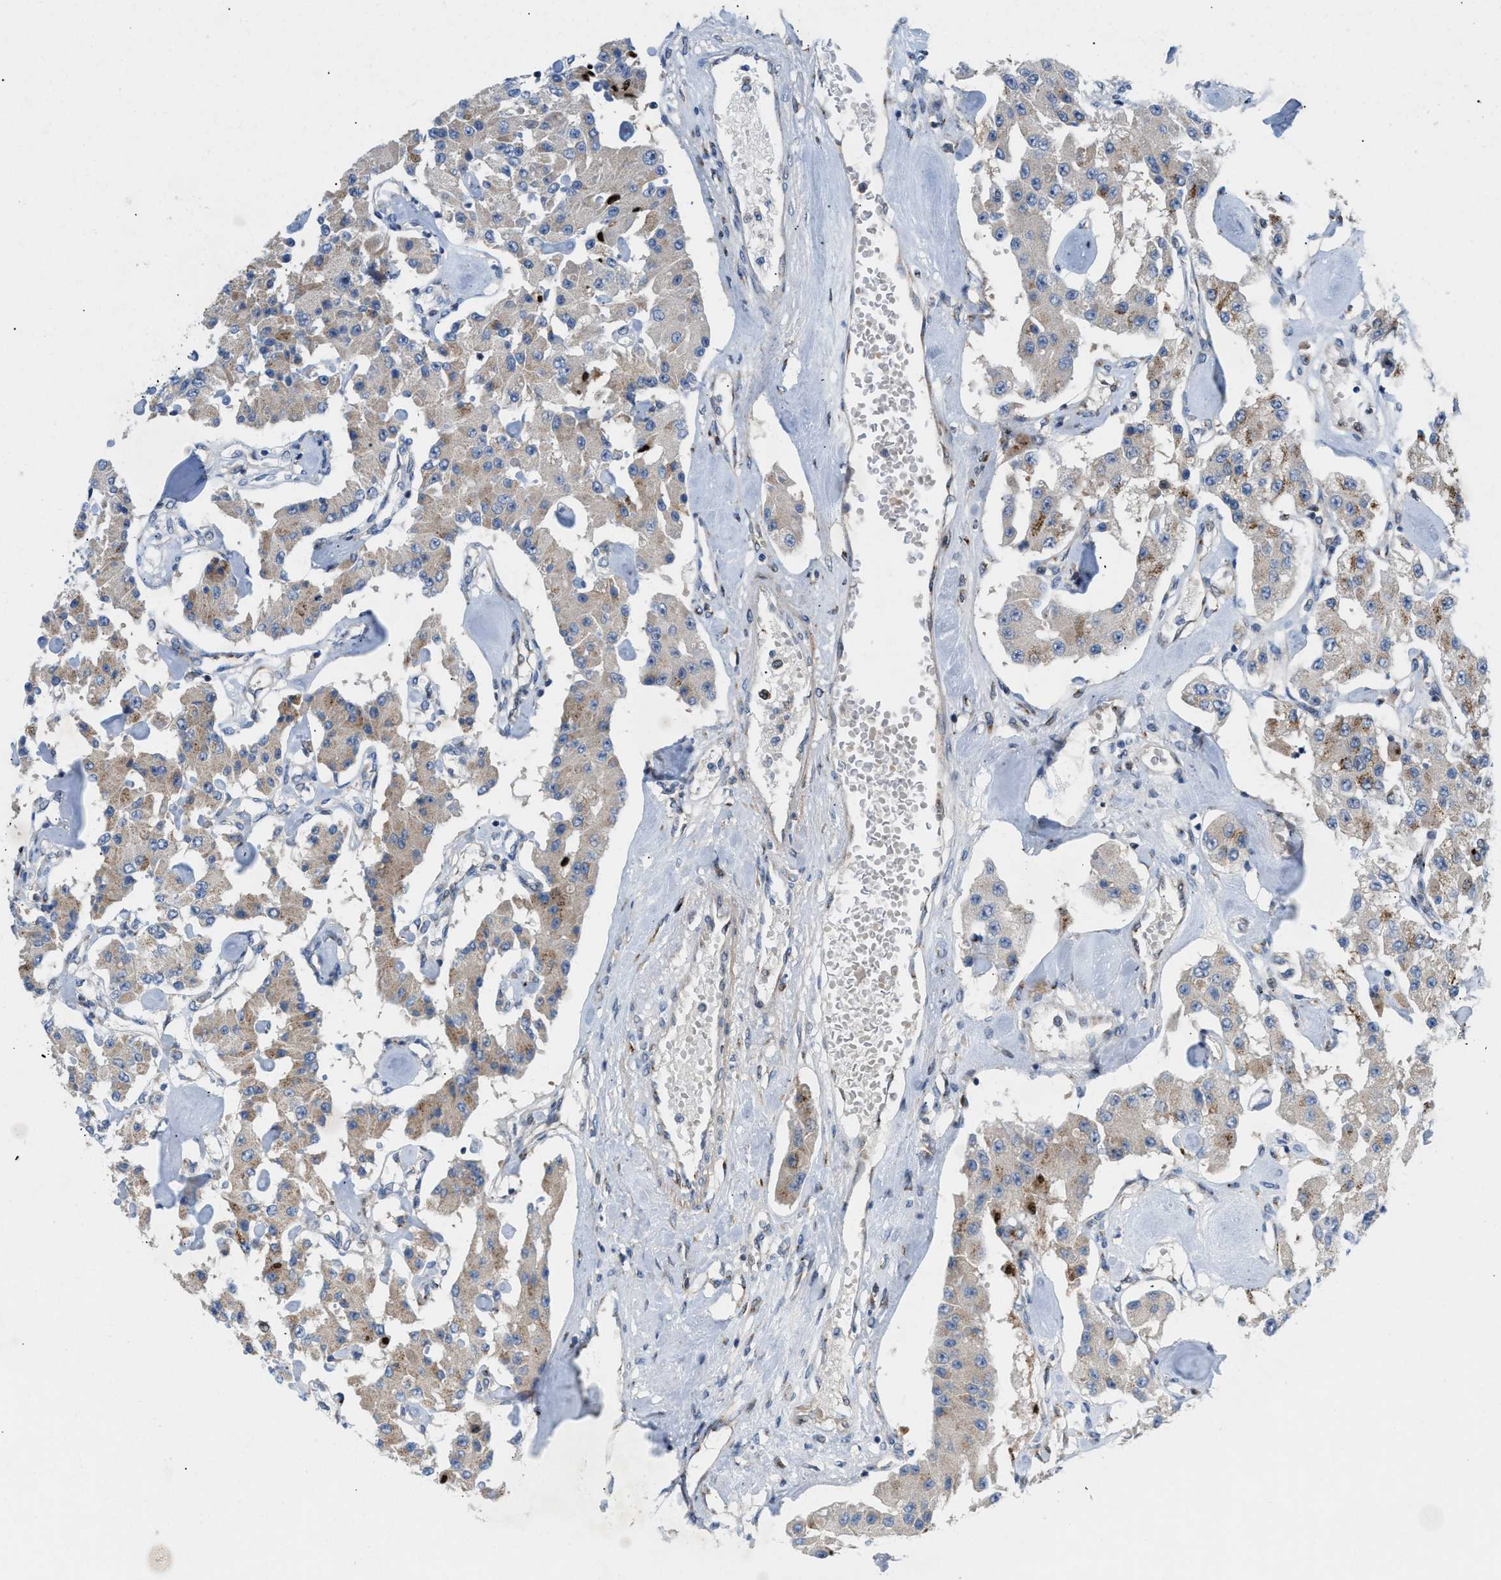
{"staining": {"intensity": "moderate", "quantity": "25%-75%", "location": "cytoplasmic/membranous"}, "tissue": "carcinoid", "cell_type": "Tumor cells", "image_type": "cancer", "snomed": [{"axis": "morphology", "description": "Carcinoid, malignant, NOS"}, {"axis": "topography", "description": "Pancreas"}], "caption": "Protein staining of carcinoid (malignant) tissue demonstrates moderate cytoplasmic/membranous staining in about 25%-75% of tumor cells.", "gene": "SLC38A10", "patient": {"sex": "male", "age": 41}}